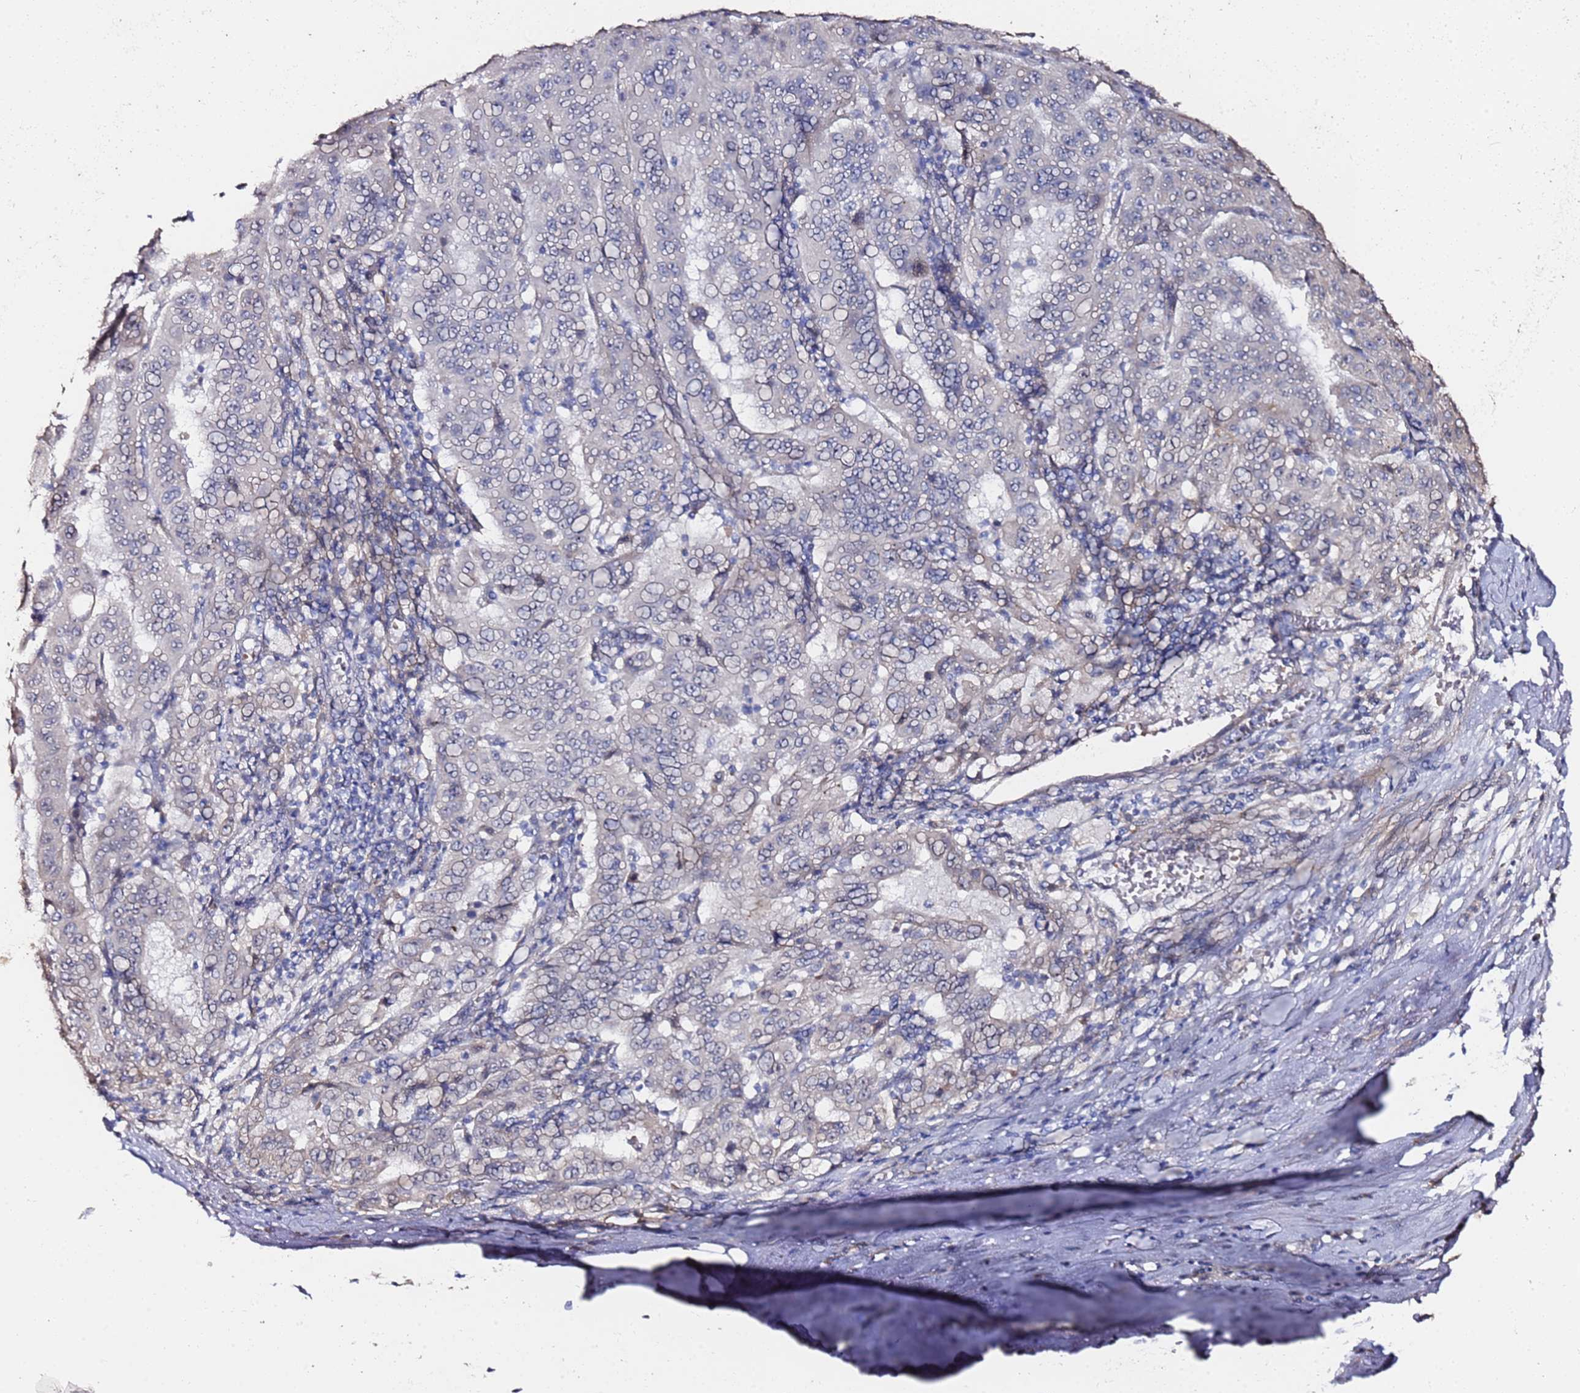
{"staining": {"intensity": "negative", "quantity": "none", "location": "none"}, "tissue": "pancreatic cancer", "cell_type": "Tumor cells", "image_type": "cancer", "snomed": [{"axis": "morphology", "description": "Adenocarcinoma, NOS"}, {"axis": "topography", "description": "Pancreas"}], "caption": "Immunohistochemistry histopathology image of neoplastic tissue: human pancreatic cancer (adenocarcinoma) stained with DAB exhibits no significant protein expression in tumor cells.", "gene": "C3orf80", "patient": {"sex": "male", "age": 63}}